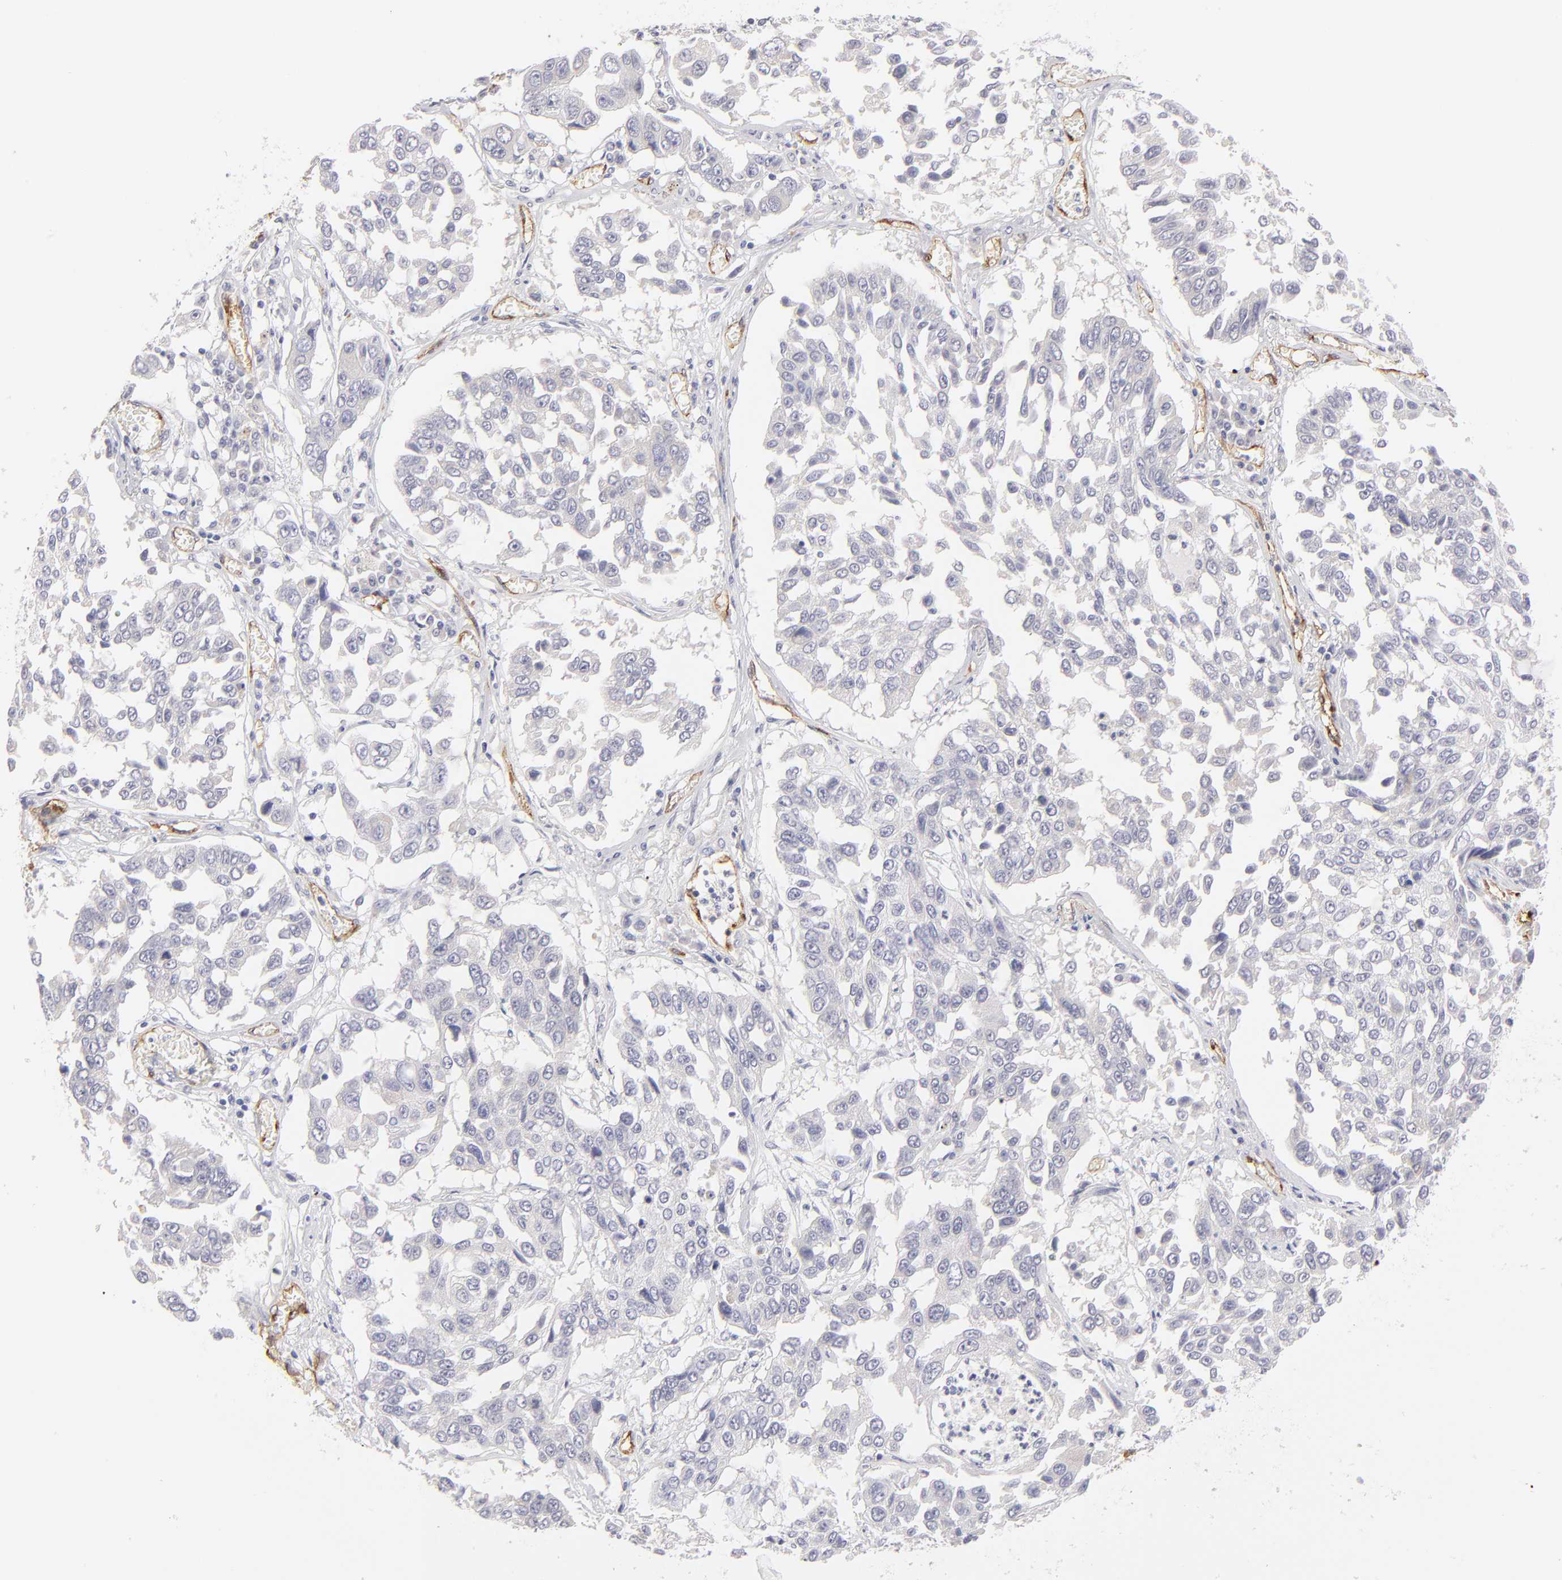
{"staining": {"intensity": "negative", "quantity": "none", "location": "none"}, "tissue": "lung cancer", "cell_type": "Tumor cells", "image_type": "cancer", "snomed": [{"axis": "morphology", "description": "Squamous cell carcinoma, NOS"}, {"axis": "topography", "description": "Lung"}], "caption": "Immunohistochemistry (IHC) histopathology image of human lung squamous cell carcinoma stained for a protein (brown), which shows no expression in tumor cells.", "gene": "PLVAP", "patient": {"sex": "male", "age": 71}}